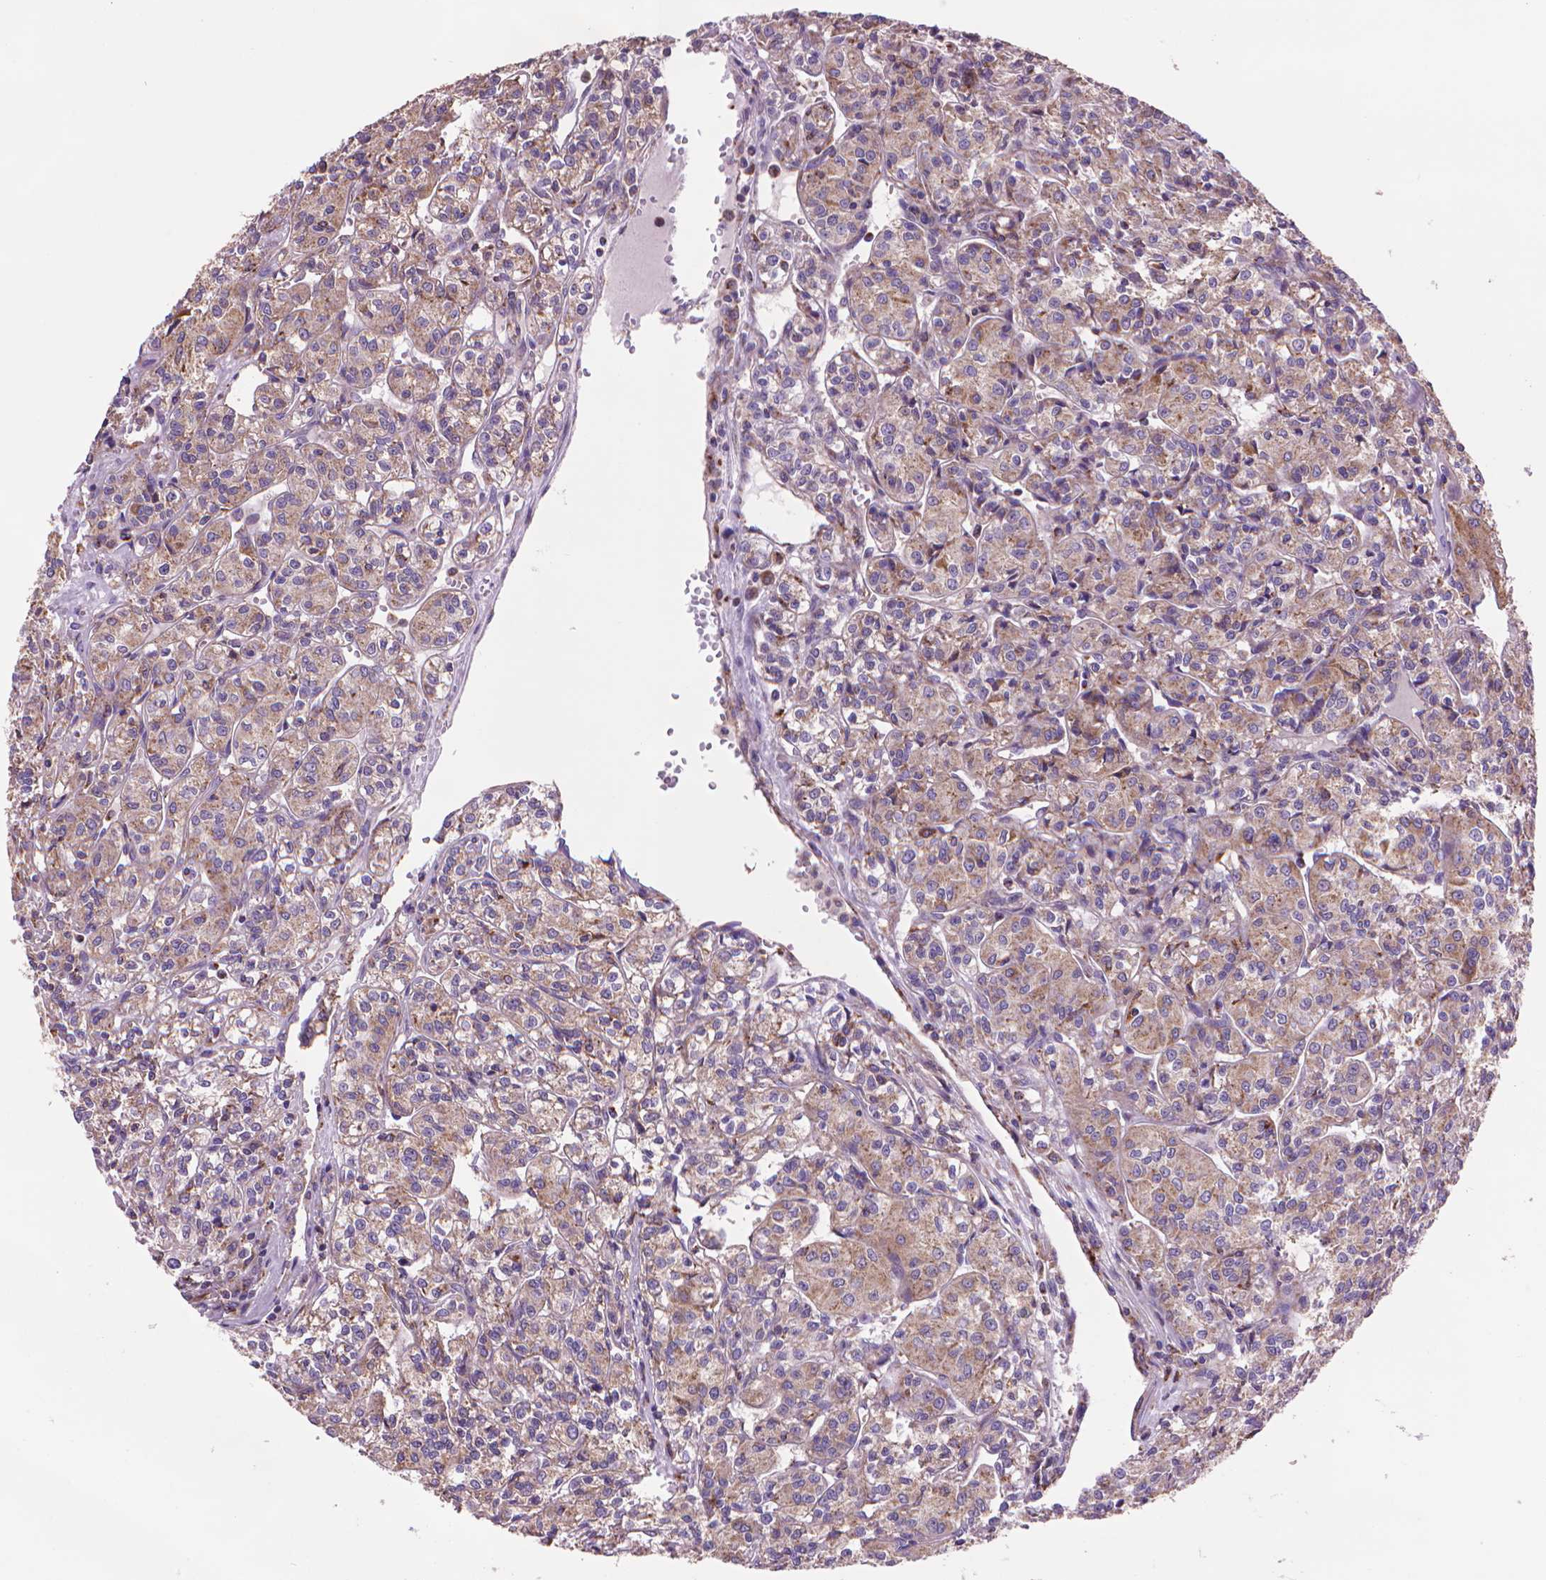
{"staining": {"intensity": "weak", "quantity": "25%-75%", "location": "cytoplasmic/membranous"}, "tissue": "renal cancer", "cell_type": "Tumor cells", "image_type": "cancer", "snomed": [{"axis": "morphology", "description": "Adenocarcinoma, NOS"}, {"axis": "topography", "description": "Kidney"}], "caption": "Weak cytoplasmic/membranous protein positivity is present in approximately 25%-75% of tumor cells in renal cancer.", "gene": "GLB1", "patient": {"sex": "male", "age": 36}}